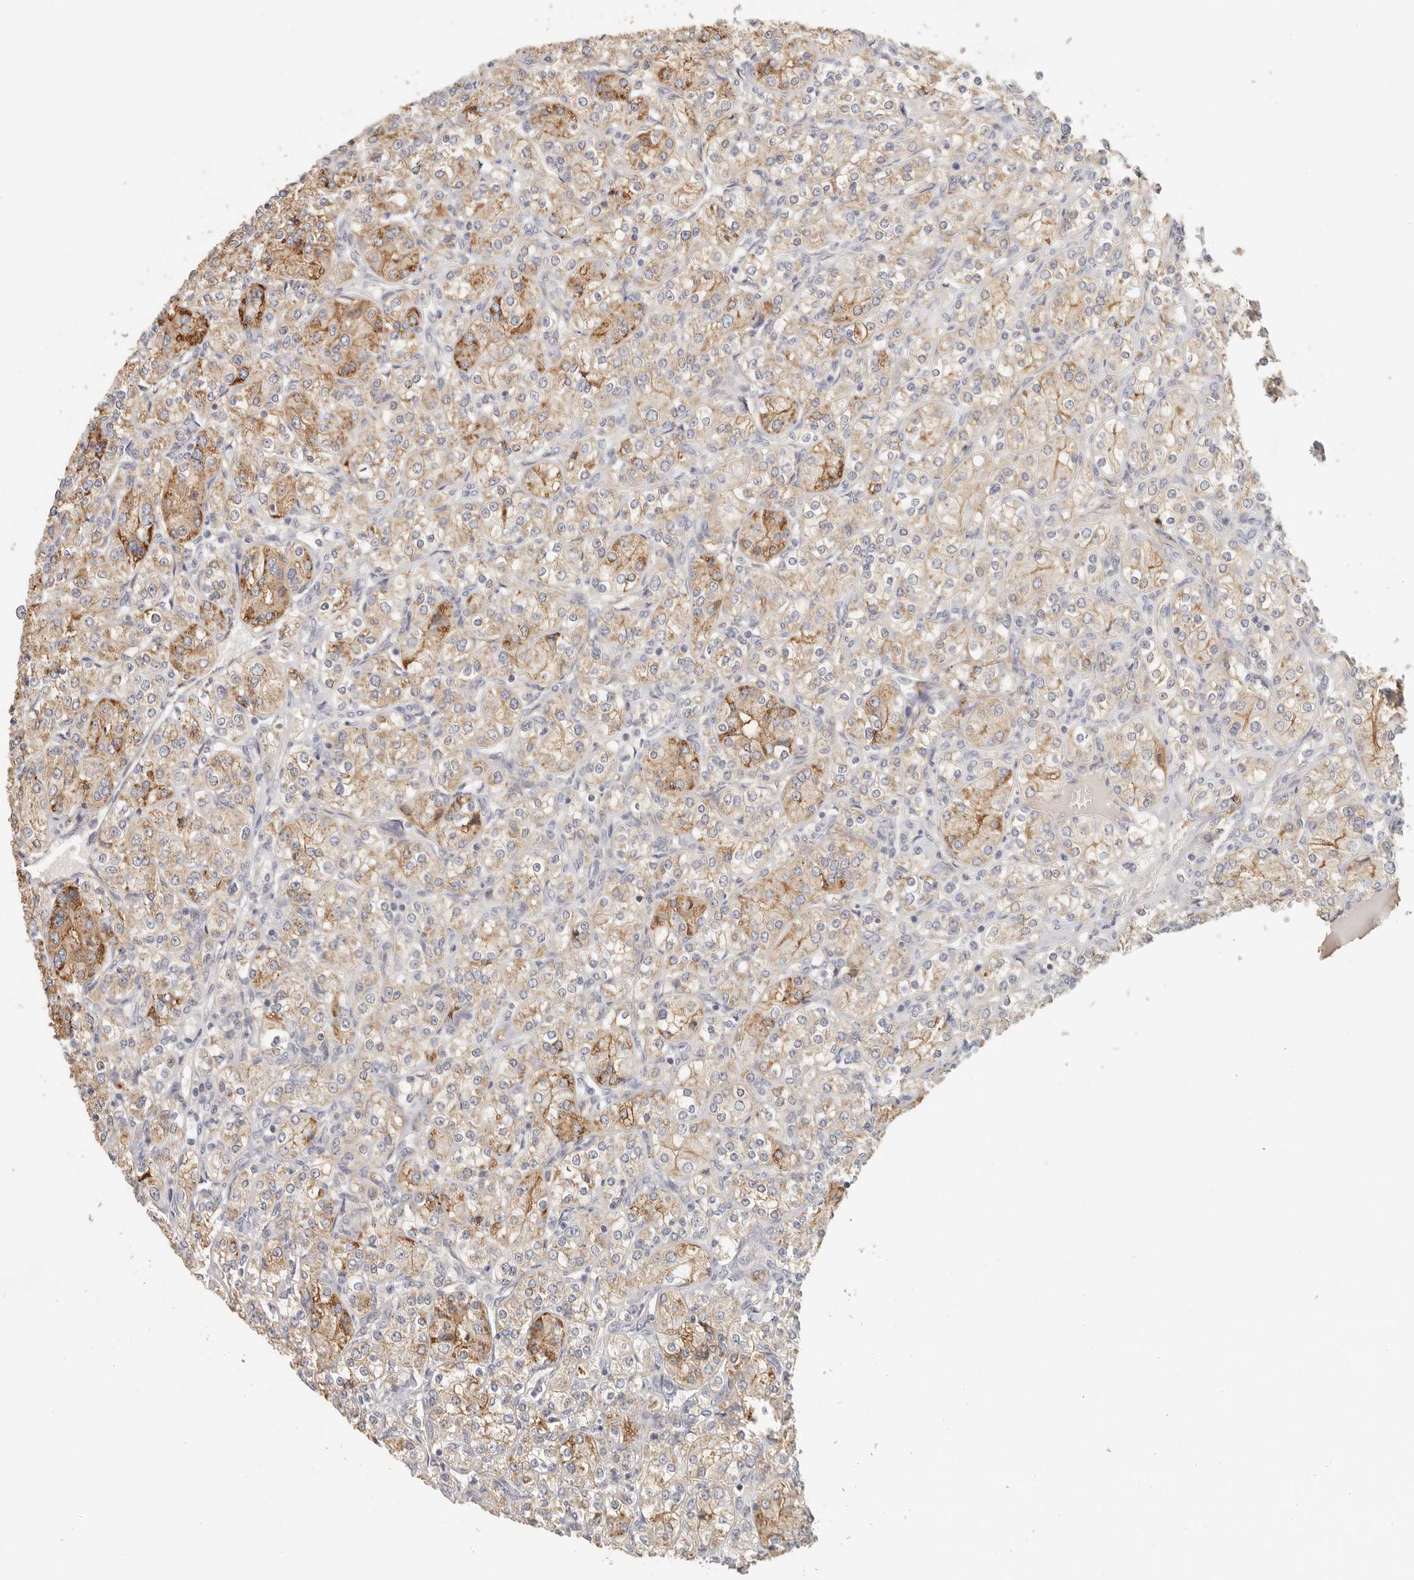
{"staining": {"intensity": "moderate", "quantity": ">75%", "location": "cytoplasmic/membranous"}, "tissue": "renal cancer", "cell_type": "Tumor cells", "image_type": "cancer", "snomed": [{"axis": "morphology", "description": "Adenocarcinoma, NOS"}, {"axis": "topography", "description": "Kidney"}], "caption": "Protein staining exhibits moderate cytoplasmic/membranous positivity in approximately >75% of tumor cells in renal cancer.", "gene": "ANXA9", "patient": {"sex": "male", "age": 77}}